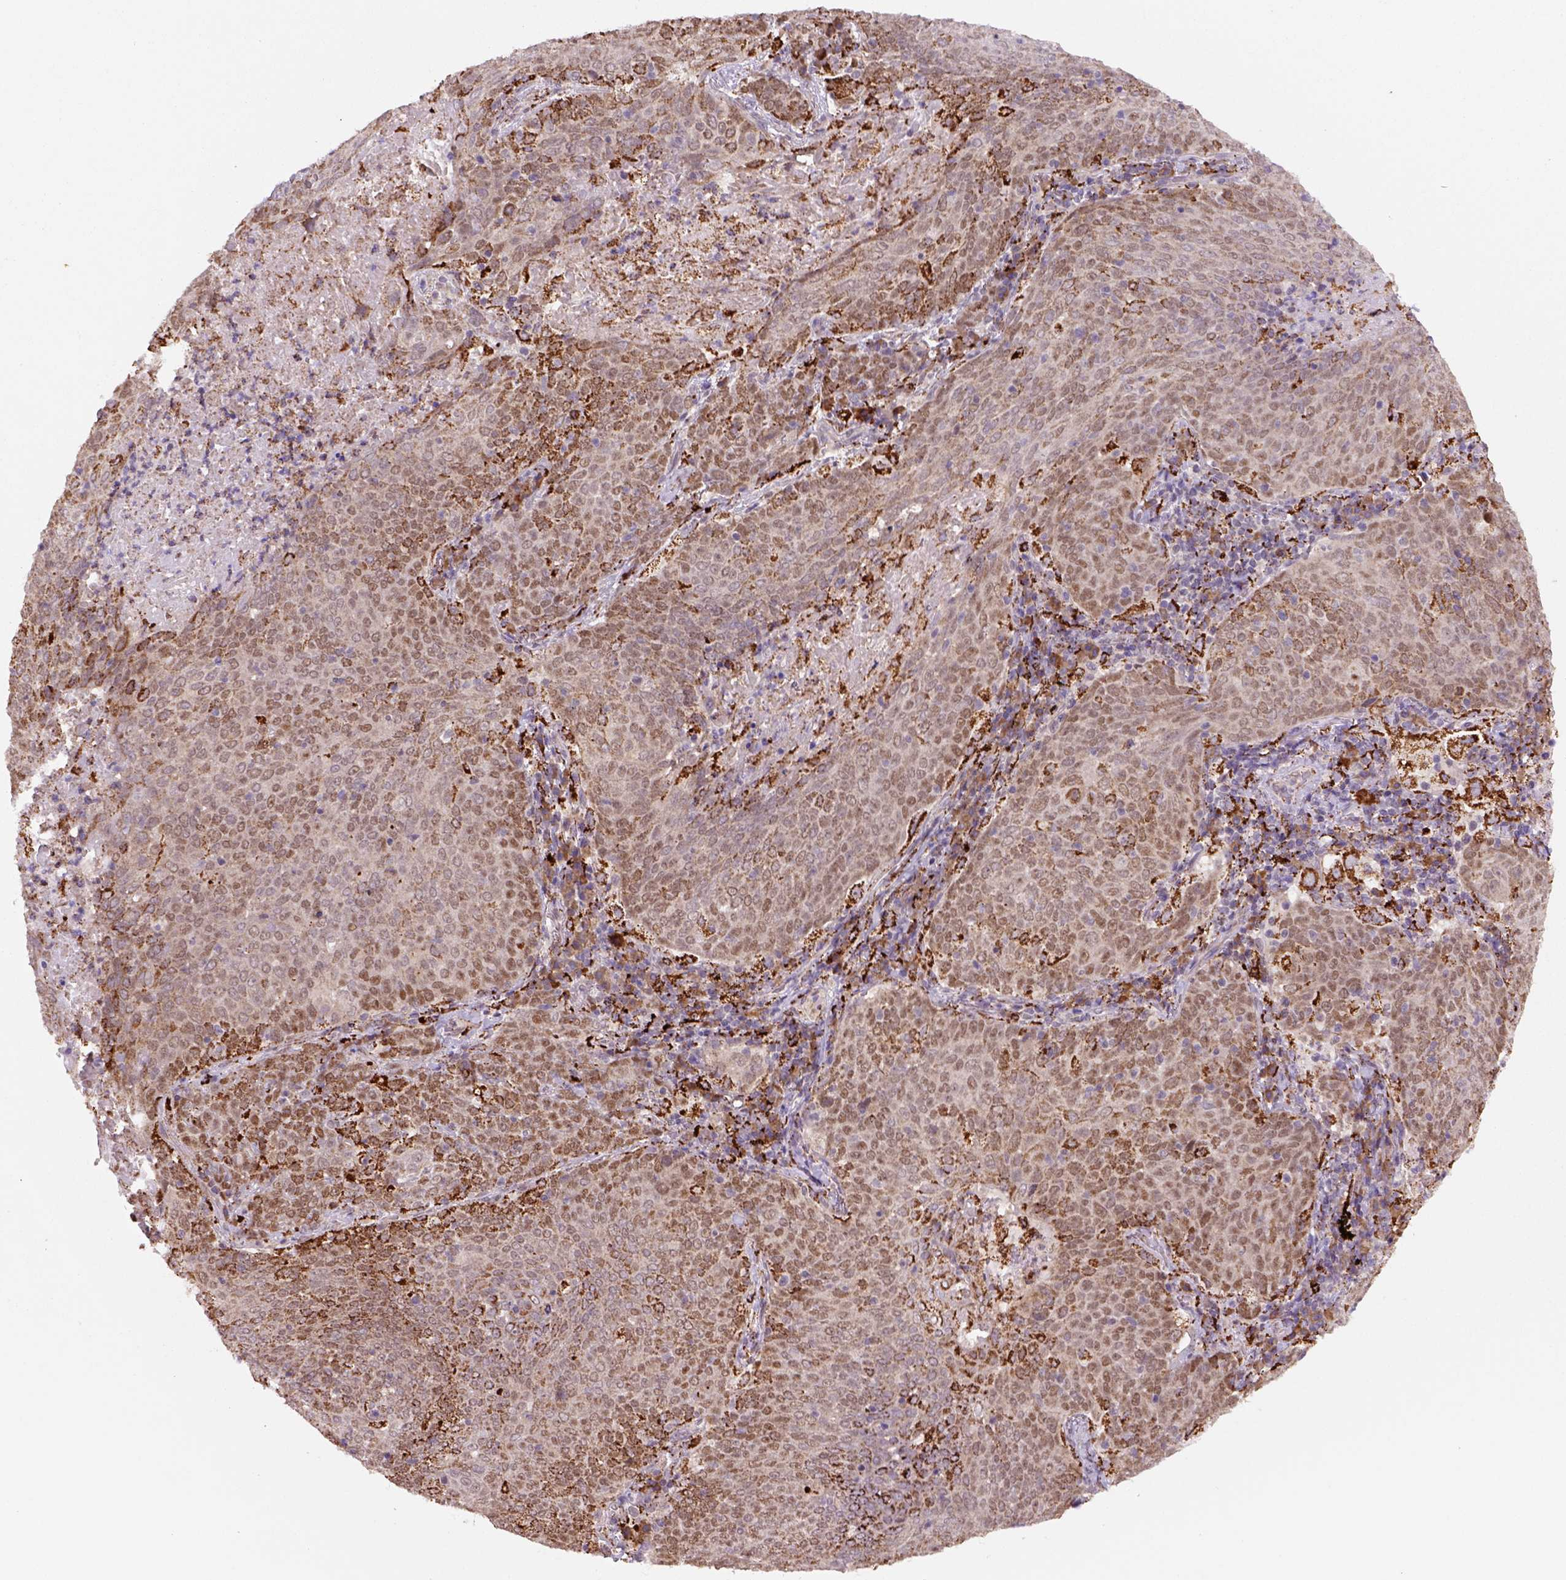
{"staining": {"intensity": "moderate", "quantity": ">75%", "location": "cytoplasmic/membranous,nuclear"}, "tissue": "lung cancer", "cell_type": "Tumor cells", "image_type": "cancer", "snomed": [{"axis": "morphology", "description": "Squamous cell carcinoma, NOS"}, {"axis": "topography", "description": "Lung"}], "caption": "There is medium levels of moderate cytoplasmic/membranous and nuclear positivity in tumor cells of squamous cell carcinoma (lung), as demonstrated by immunohistochemical staining (brown color).", "gene": "FZD7", "patient": {"sex": "male", "age": 82}}